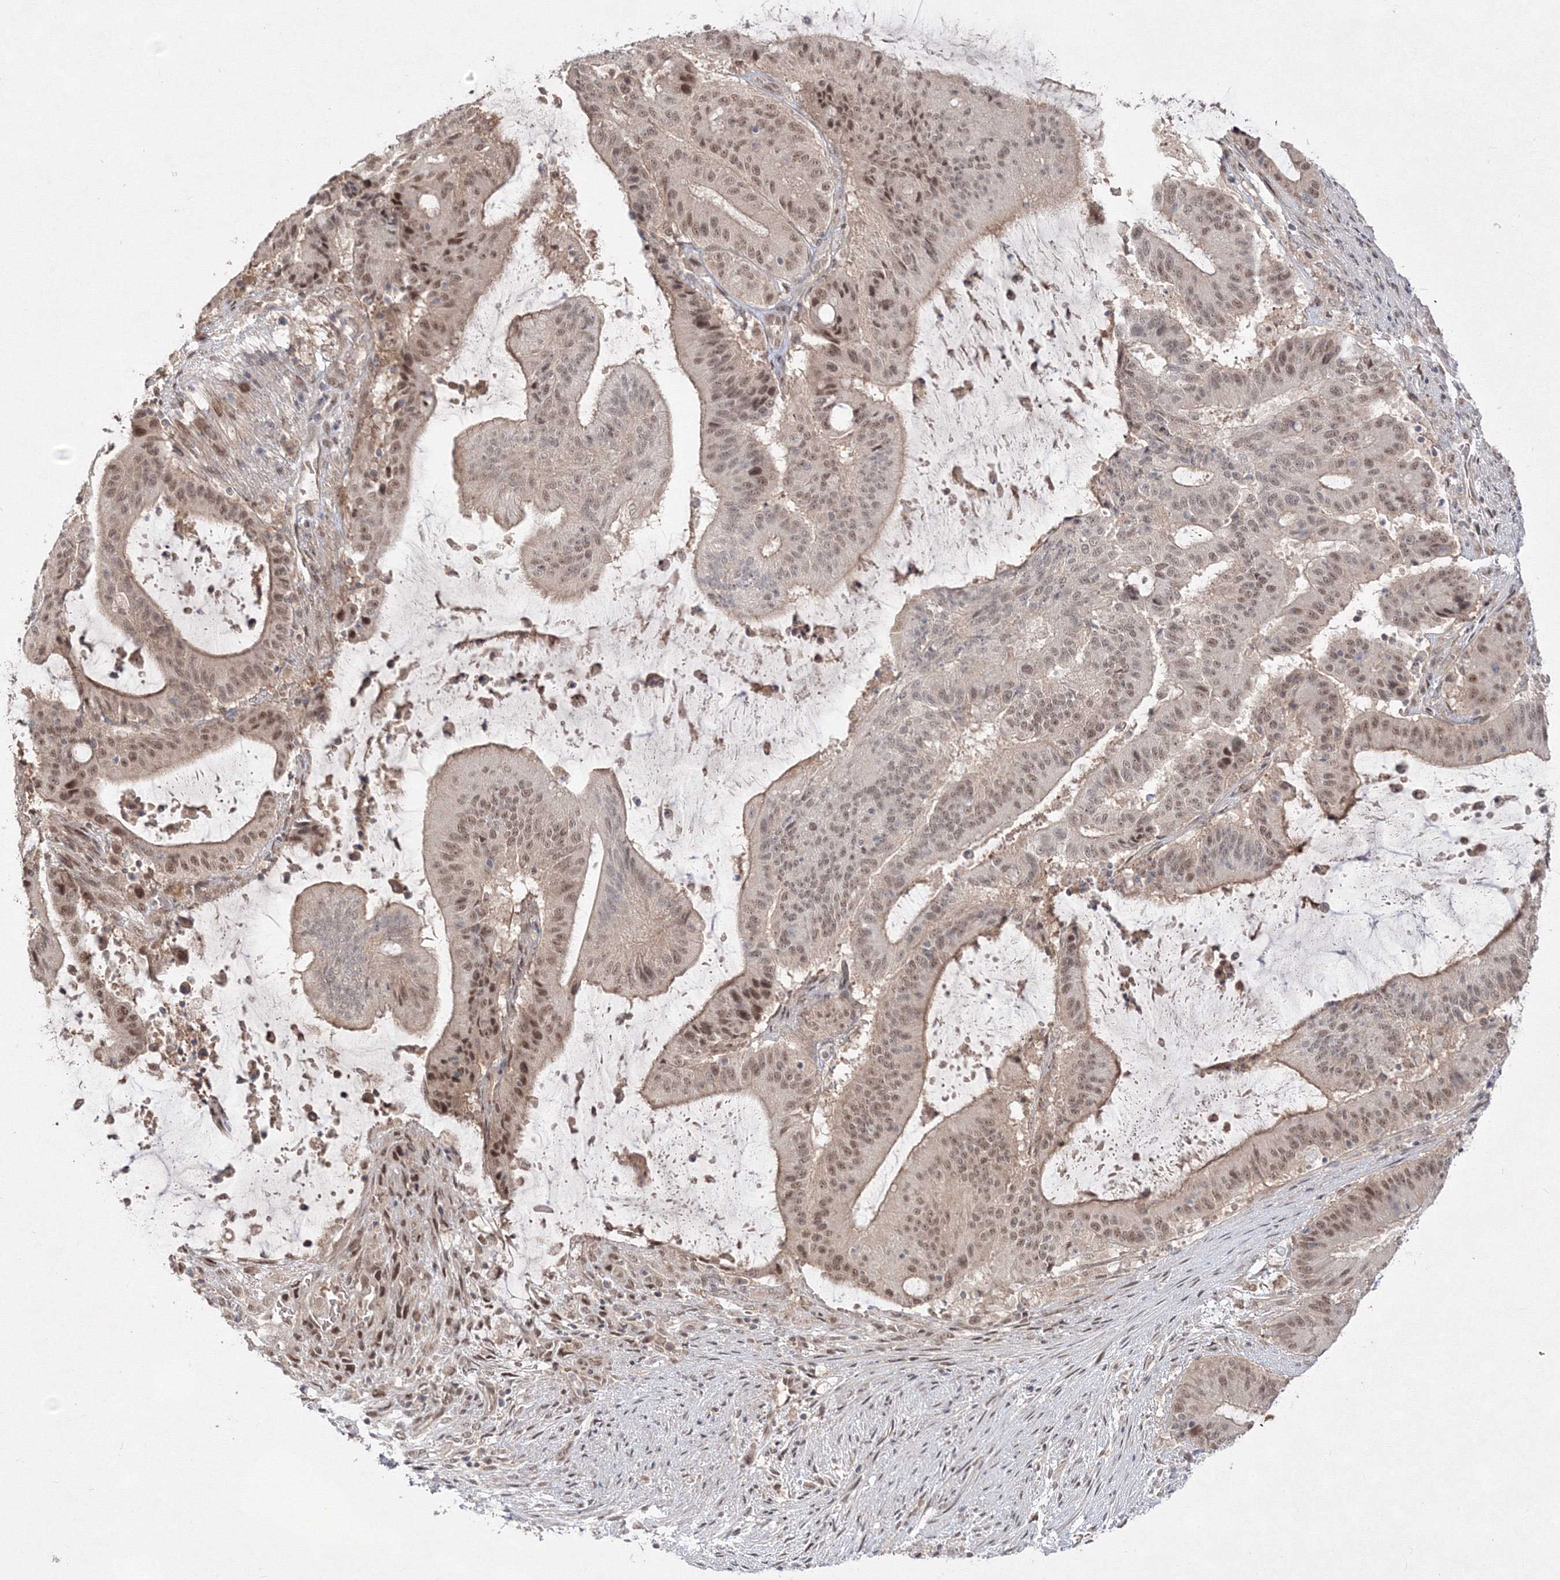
{"staining": {"intensity": "moderate", "quantity": ">75%", "location": "cytoplasmic/membranous,nuclear"}, "tissue": "liver cancer", "cell_type": "Tumor cells", "image_type": "cancer", "snomed": [{"axis": "morphology", "description": "Normal tissue, NOS"}, {"axis": "morphology", "description": "Cholangiocarcinoma"}, {"axis": "topography", "description": "Liver"}, {"axis": "topography", "description": "Peripheral nerve tissue"}], "caption": "Human liver cancer stained for a protein (brown) reveals moderate cytoplasmic/membranous and nuclear positive expression in about >75% of tumor cells.", "gene": "COPS4", "patient": {"sex": "female", "age": 73}}